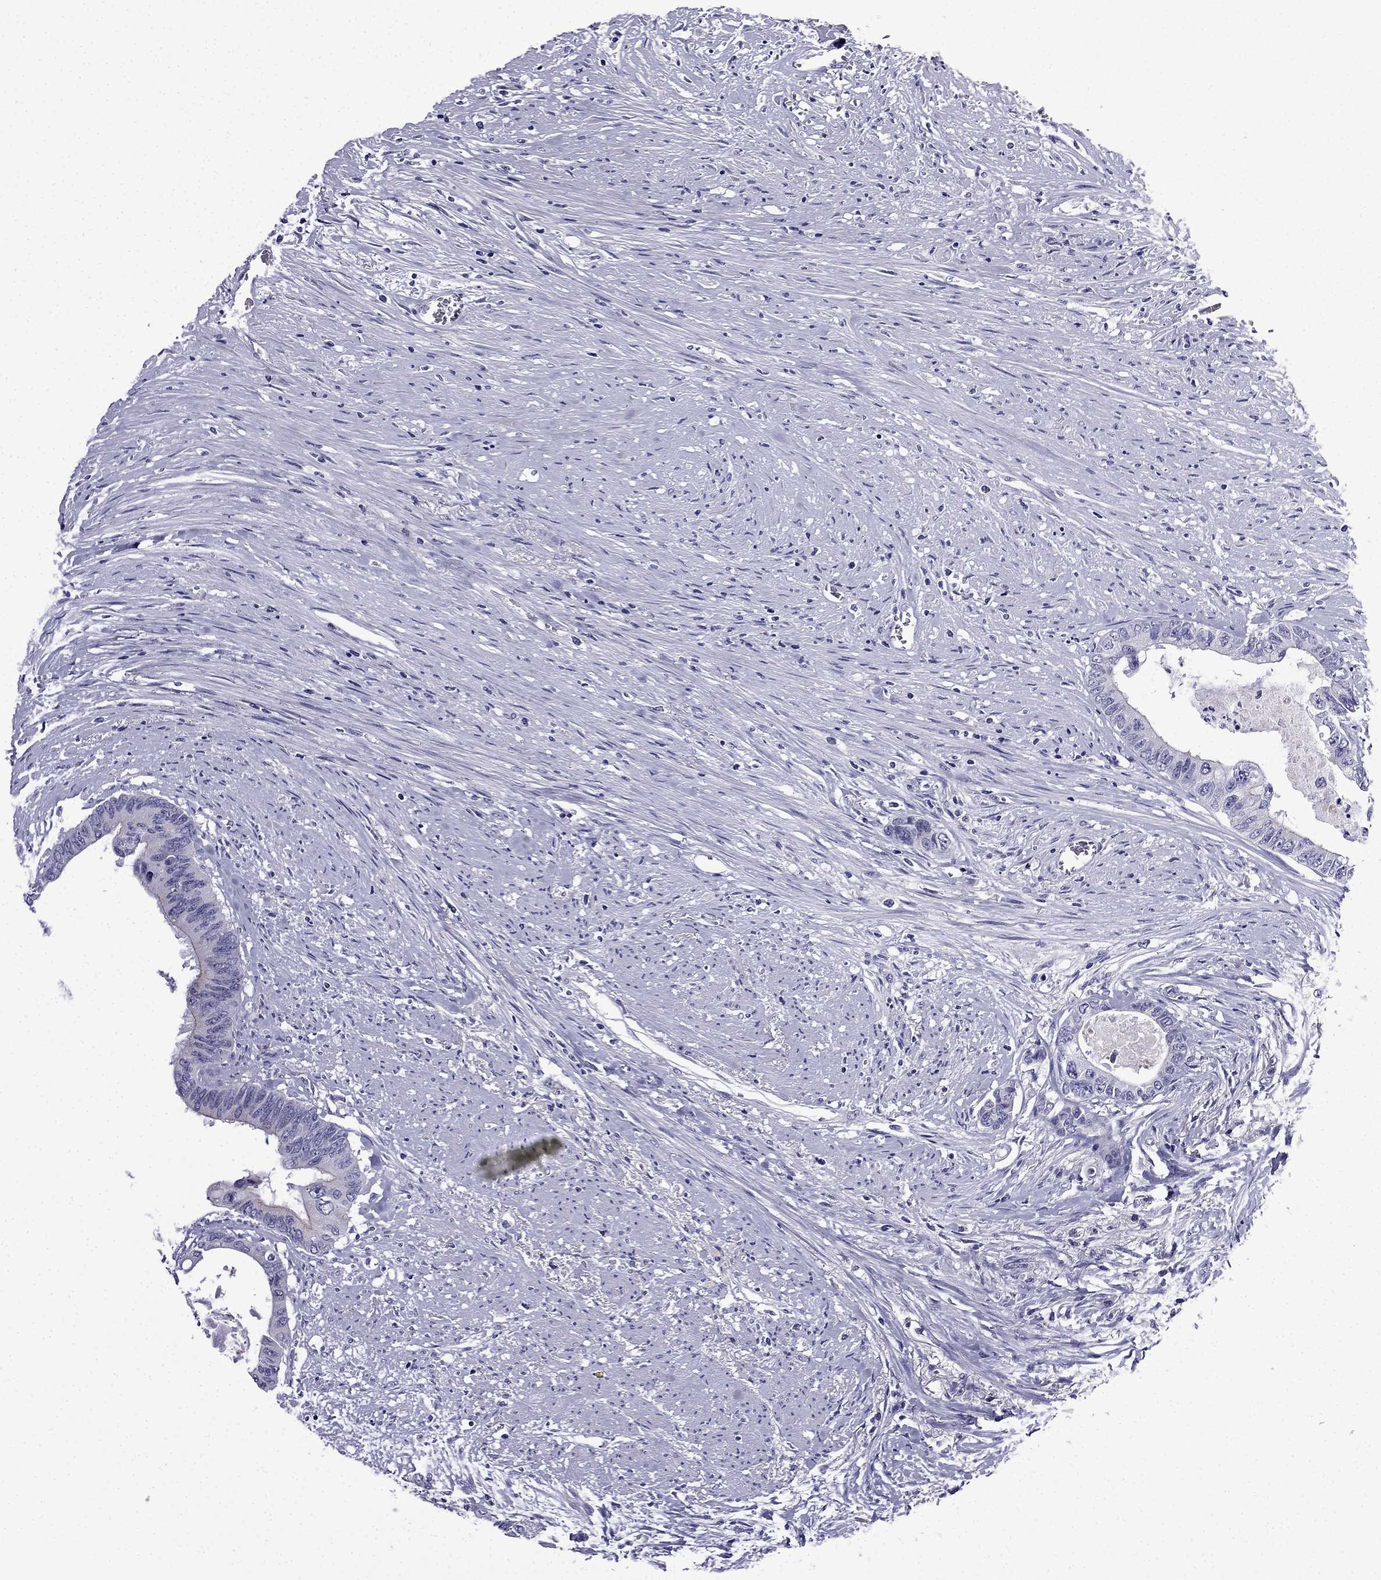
{"staining": {"intensity": "negative", "quantity": "none", "location": "none"}, "tissue": "colorectal cancer", "cell_type": "Tumor cells", "image_type": "cancer", "snomed": [{"axis": "morphology", "description": "Adenocarcinoma, NOS"}, {"axis": "topography", "description": "Rectum"}], "caption": "A micrograph of colorectal adenocarcinoma stained for a protein shows no brown staining in tumor cells.", "gene": "POM121L12", "patient": {"sex": "male", "age": 59}}